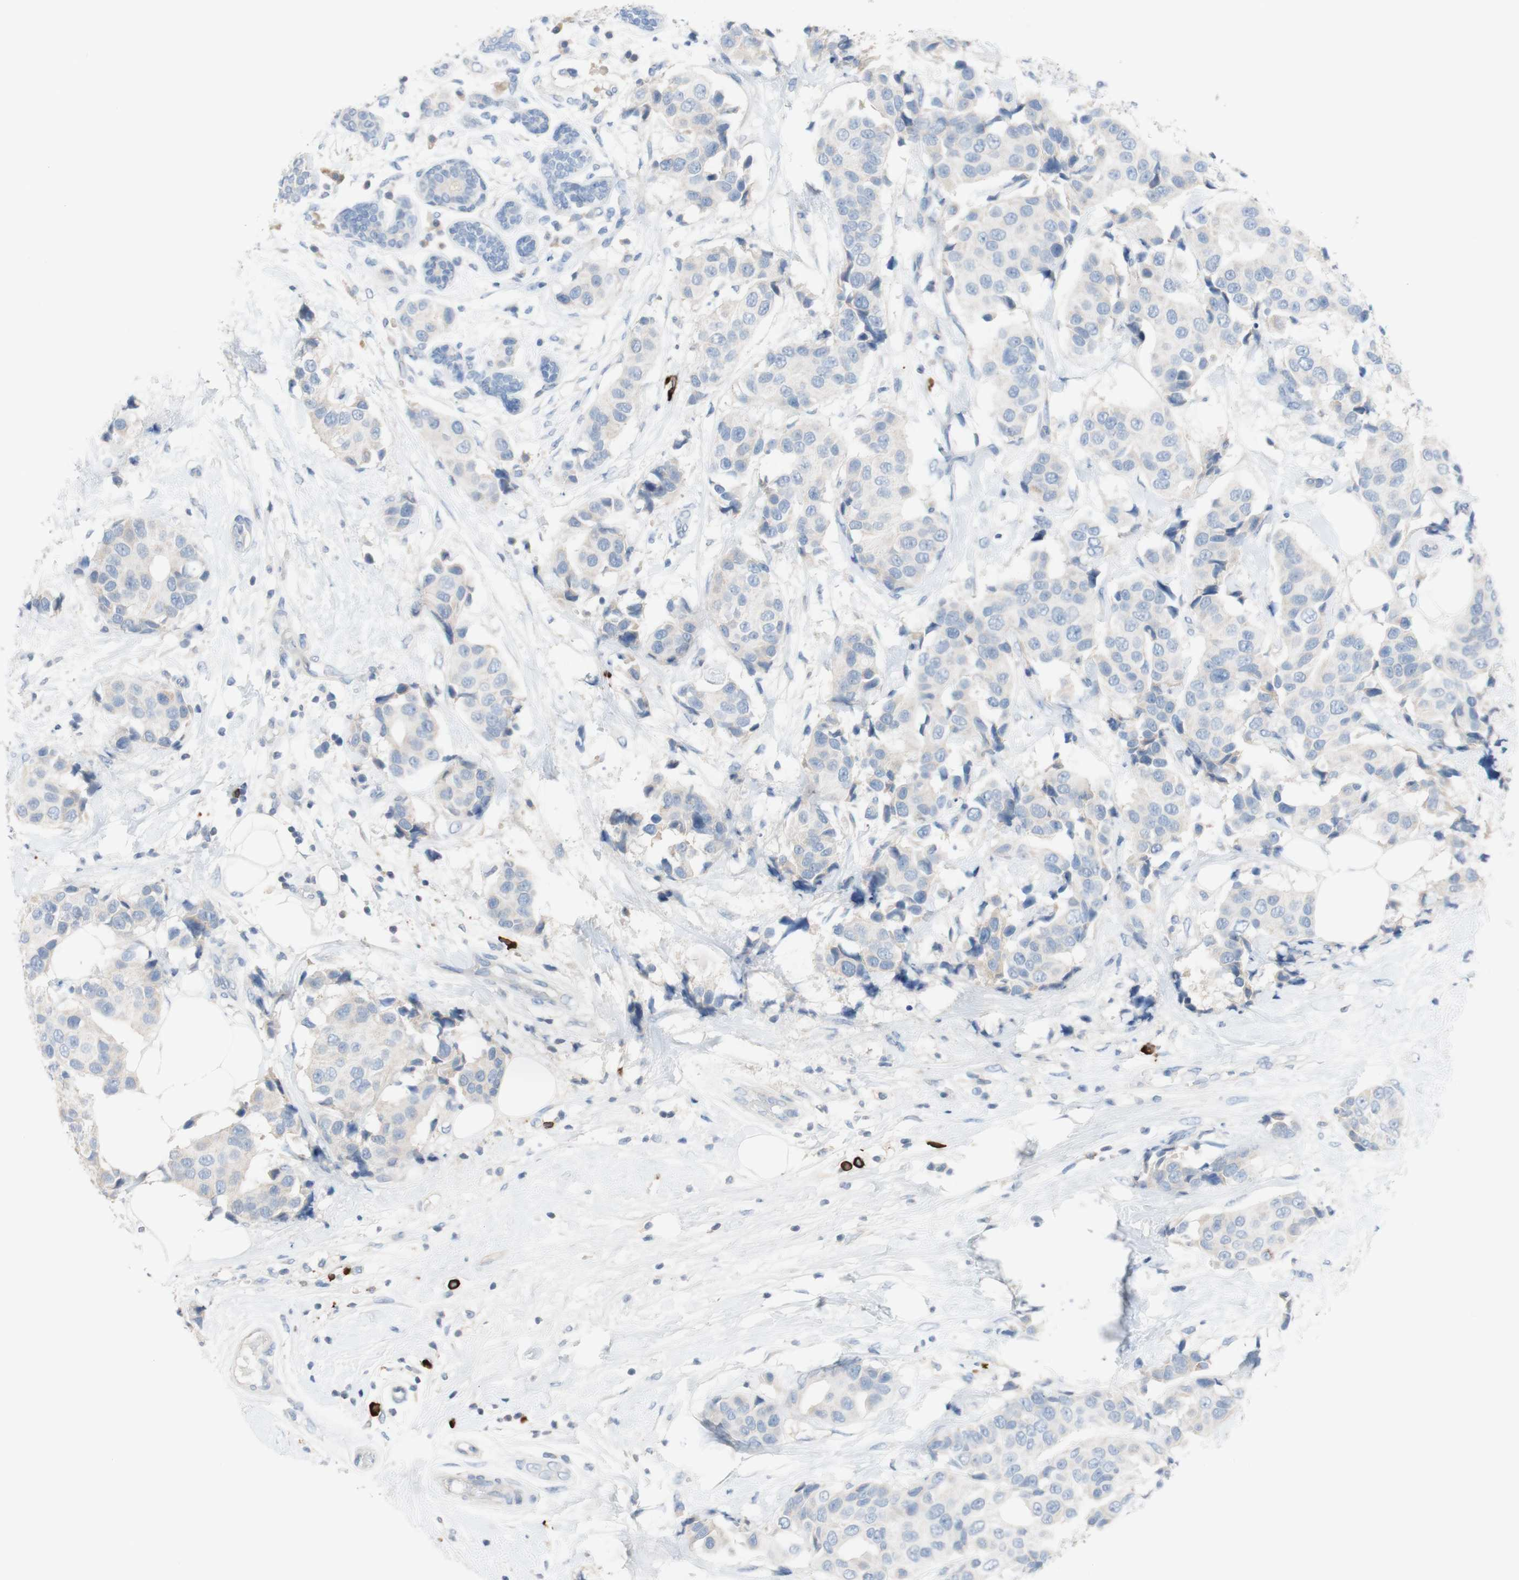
{"staining": {"intensity": "negative", "quantity": "none", "location": "none"}, "tissue": "breast cancer", "cell_type": "Tumor cells", "image_type": "cancer", "snomed": [{"axis": "morphology", "description": "Normal tissue, NOS"}, {"axis": "morphology", "description": "Duct carcinoma"}, {"axis": "topography", "description": "Breast"}], "caption": "This photomicrograph is of breast cancer stained with IHC to label a protein in brown with the nuclei are counter-stained blue. There is no positivity in tumor cells.", "gene": "PACSIN1", "patient": {"sex": "female", "age": 39}}